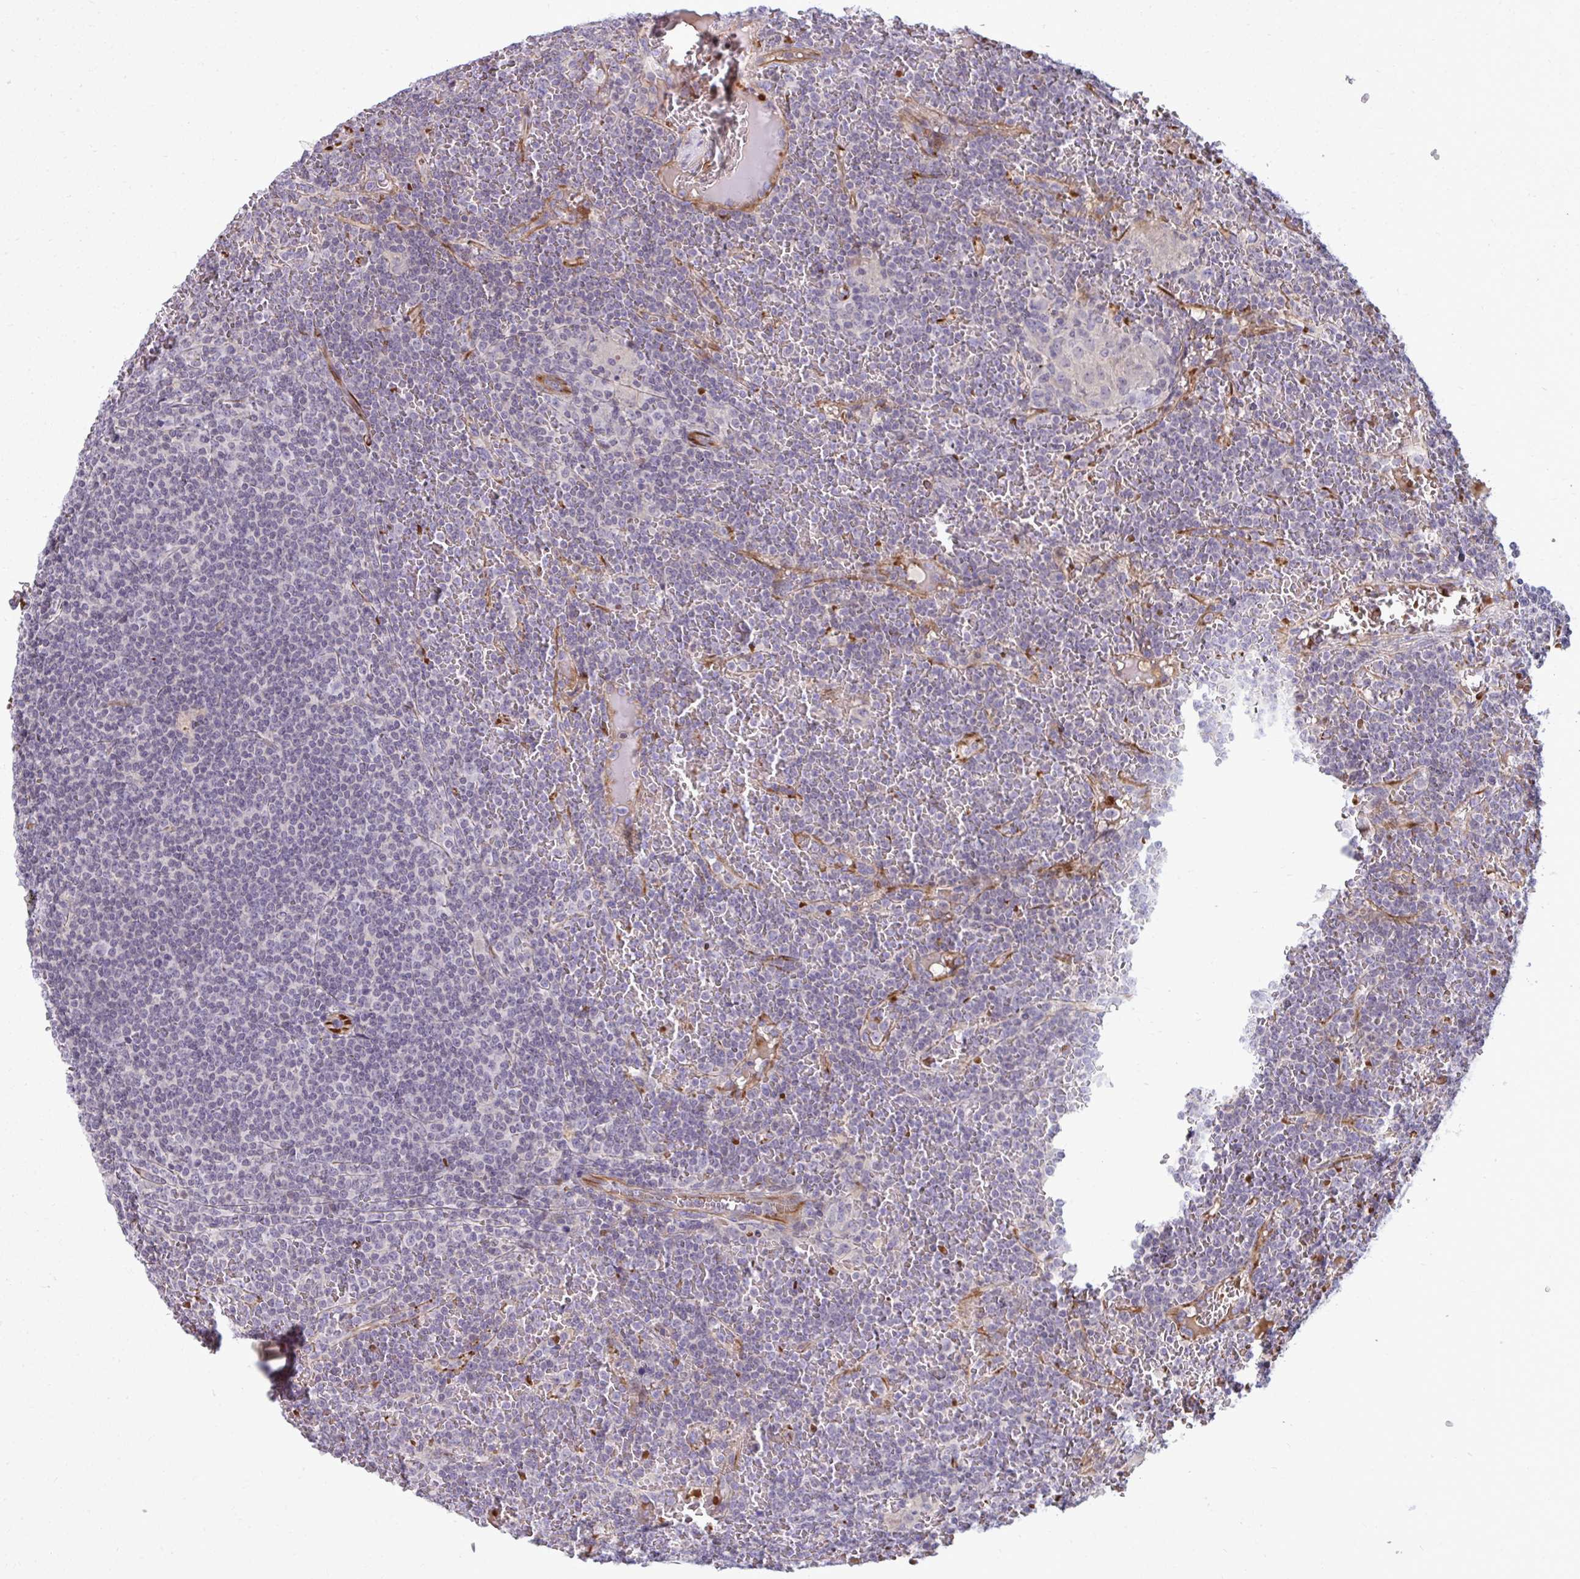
{"staining": {"intensity": "negative", "quantity": "none", "location": "none"}, "tissue": "lymphoma", "cell_type": "Tumor cells", "image_type": "cancer", "snomed": [{"axis": "morphology", "description": "Malignant lymphoma, non-Hodgkin's type, Low grade"}, {"axis": "topography", "description": "Spleen"}], "caption": "Protein analysis of malignant lymphoma, non-Hodgkin's type (low-grade) reveals no significant positivity in tumor cells.", "gene": "SLC14A1", "patient": {"sex": "female", "age": 19}}